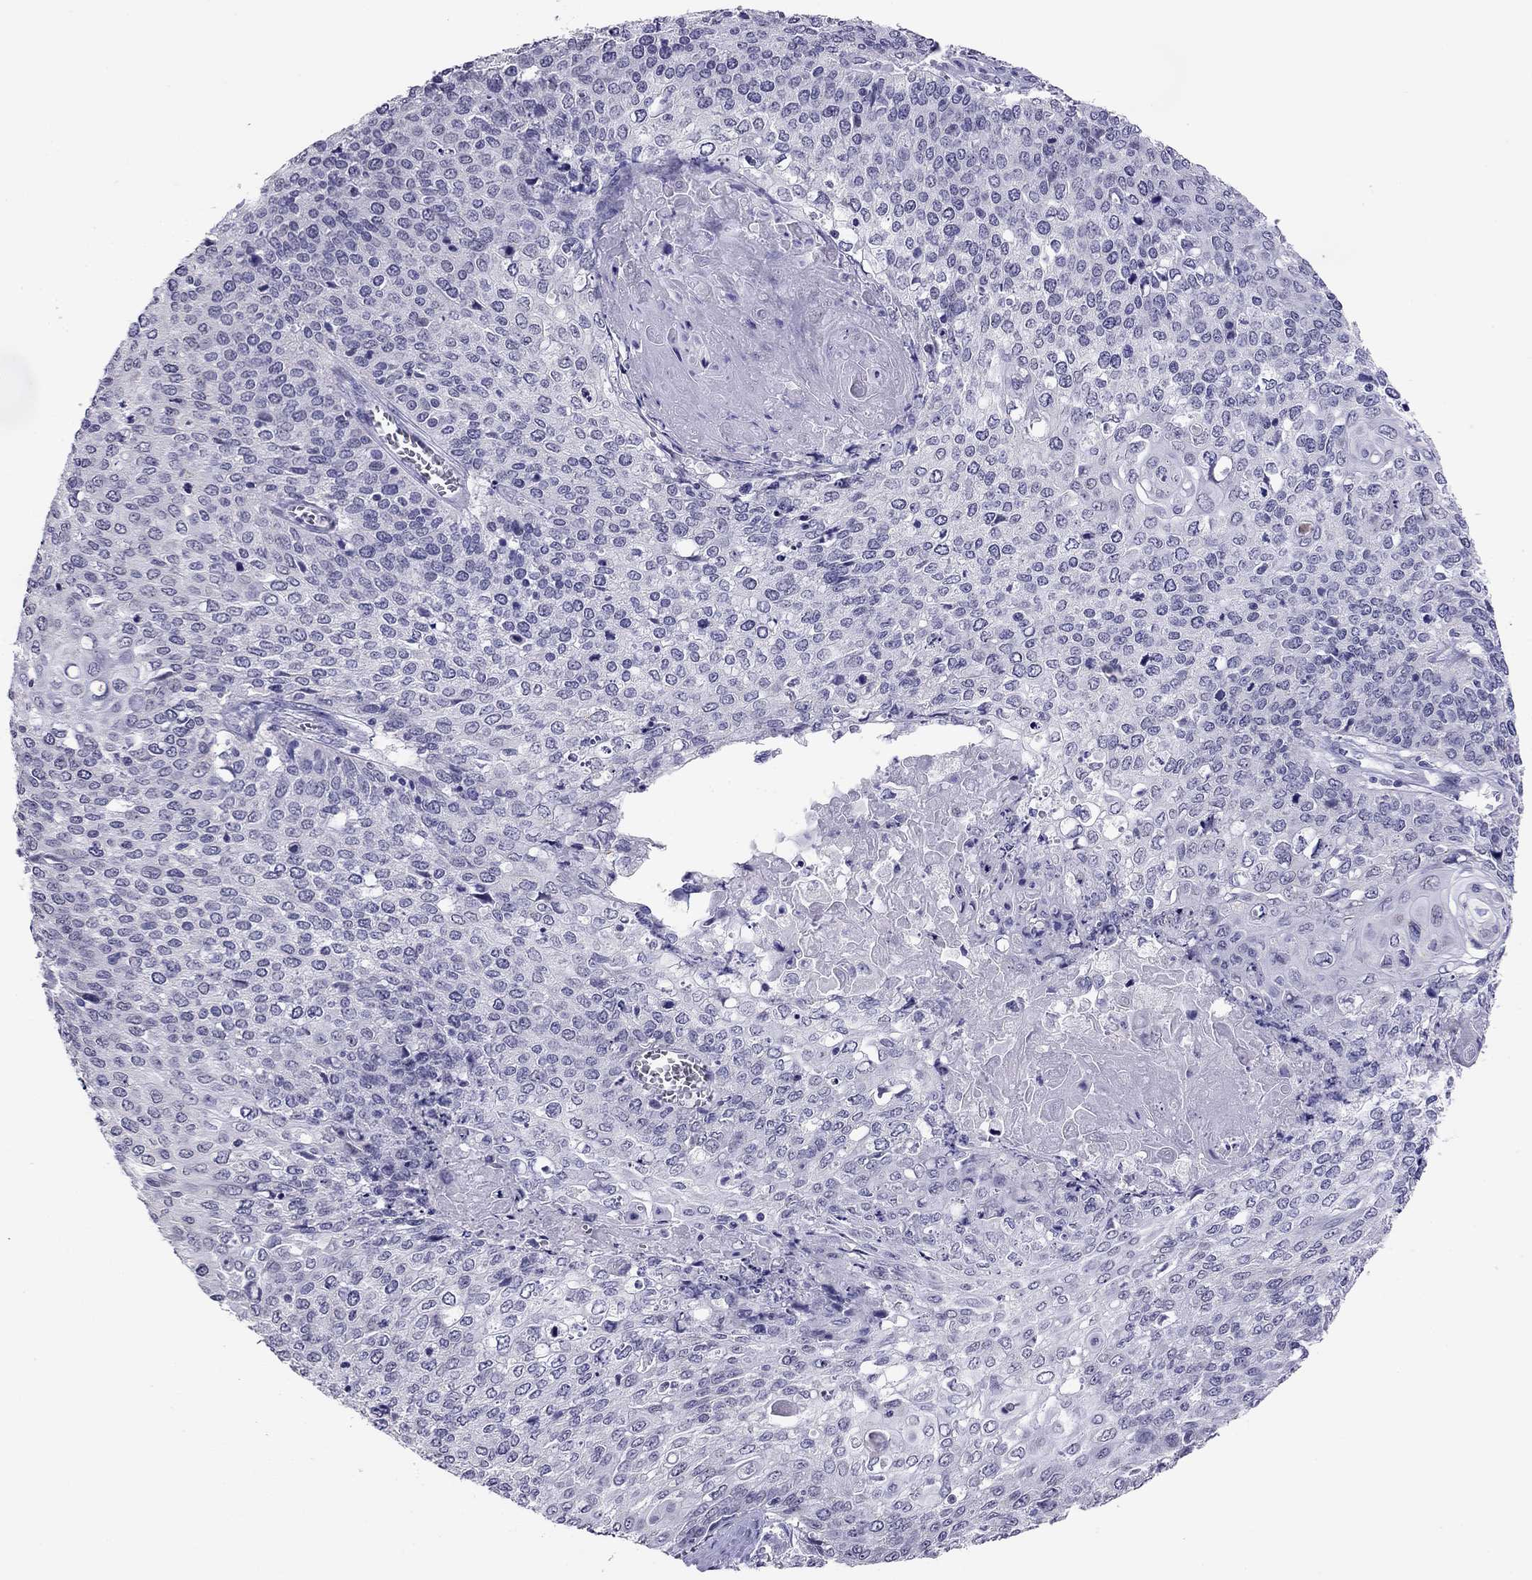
{"staining": {"intensity": "negative", "quantity": "none", "location": "none"}, "tissue": "cervical cancer", "cell_type": "Tumor cells", "image_type": "cancer", "snomed": [{"axis": "morphology", "description": "Squamous cell carcinoma, NOS"}, {"axis": "topography", "description": "Cervix"}], "caption": "Image shows no protein positivity in tumor cells of cervical cancer (squamous cell carcinoma) tissue.", "gene": "ARMC12", "patient": {"sex": "female", "age": 39}}